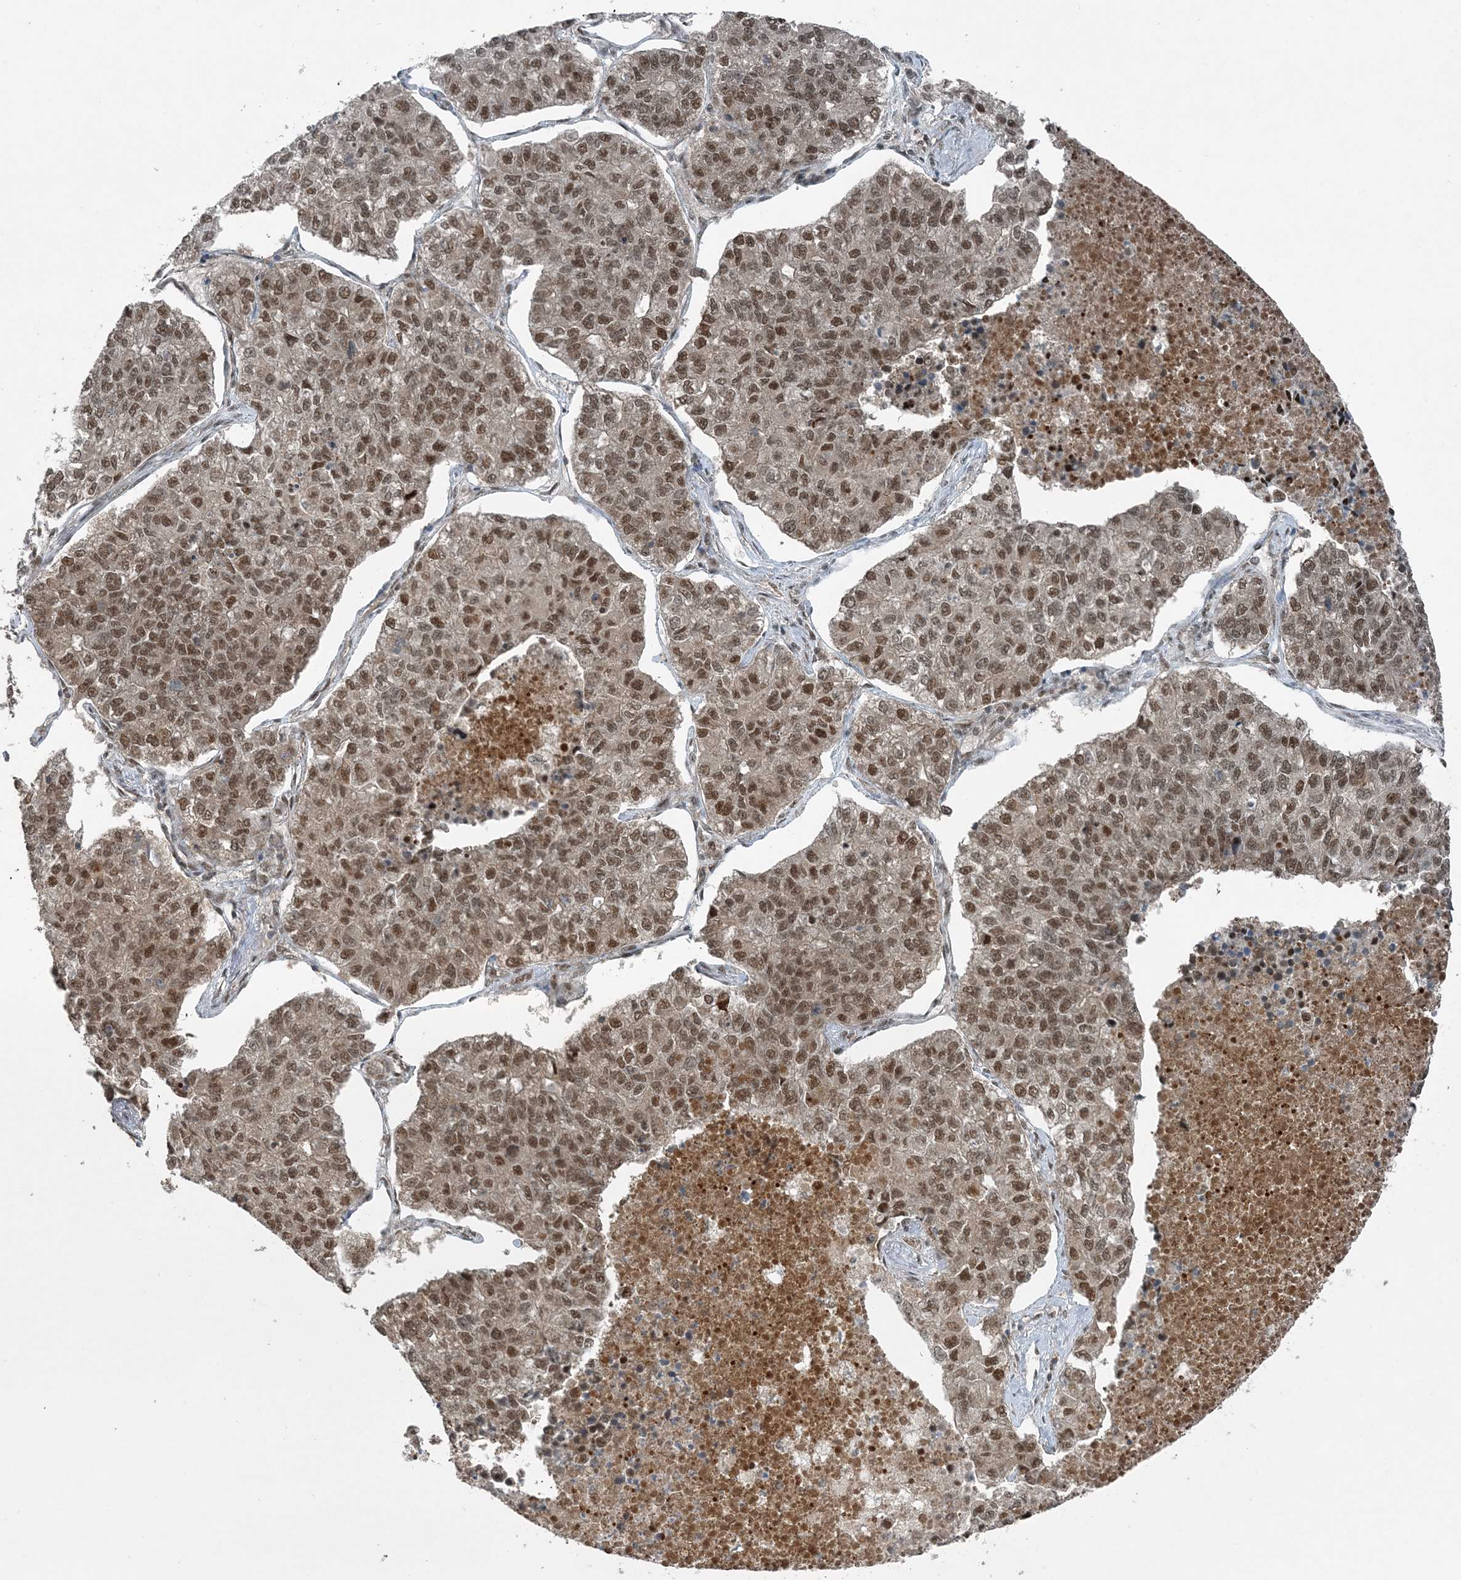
{"staining": {"intensity": "moderate", "quantity": ">75%", "location": "nuclear"}, "tissue": "lung cancer", "cell_type": "Tumor cells", "image_type": "cancer", "snomed": [{"axis": "morphology", "description": "Adenocarcinoma, NOS"}, {"axis": "topography", "description": "Lung"}], "caption": "There is medium levels of moderate nuclear staining in tumor cells of lung adenocarcinoma, as demonstrated by immunohistochemical staining (brown color).", "gene": "COPS7B", "patient": {"sex": "male", "age": 49}}